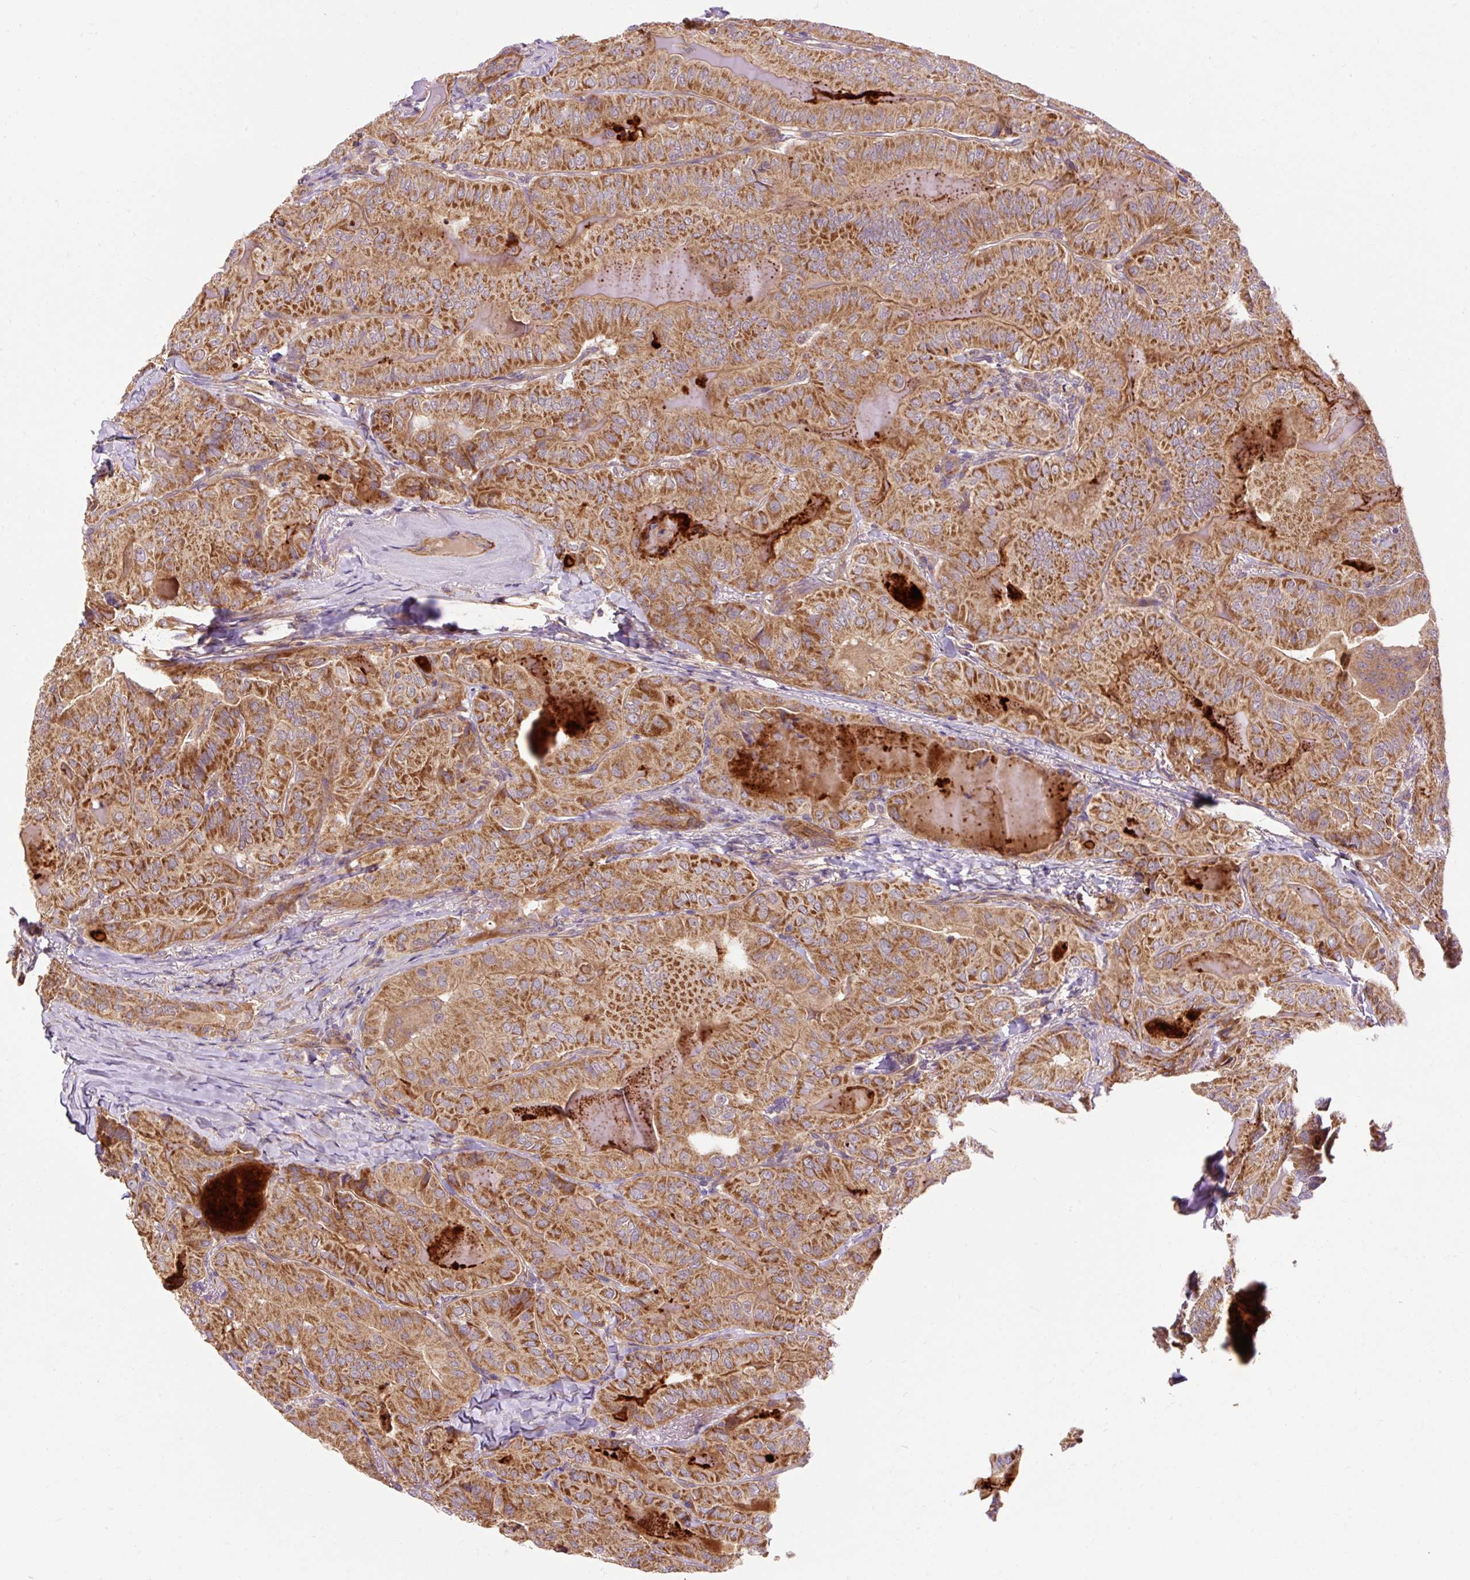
{"staining": {"intensity": "strong", "quantity": ">75%", "location": "cytoplasmic/membranous"}, "tissue": "thyroid cancer", "cell_type": "Tumor cells", "image_type": "cancer", "snomed": [{"axis": "morphology", "description": "Papillary adenocarcinoma, NOS"}, {"axis": "topography", "description": "Thyroid gland"}], "caption": "Tumor cells demonstrate strong cytoplasmic/membranous staining in about >75% of cells in thyroid cancer (papillary adenocarcinoma). (DAB IHC, brown staining for protein, blue staining for nuclei).", "gene": "RIPOR3", "patient": {"sex": "female", "age": 68}}